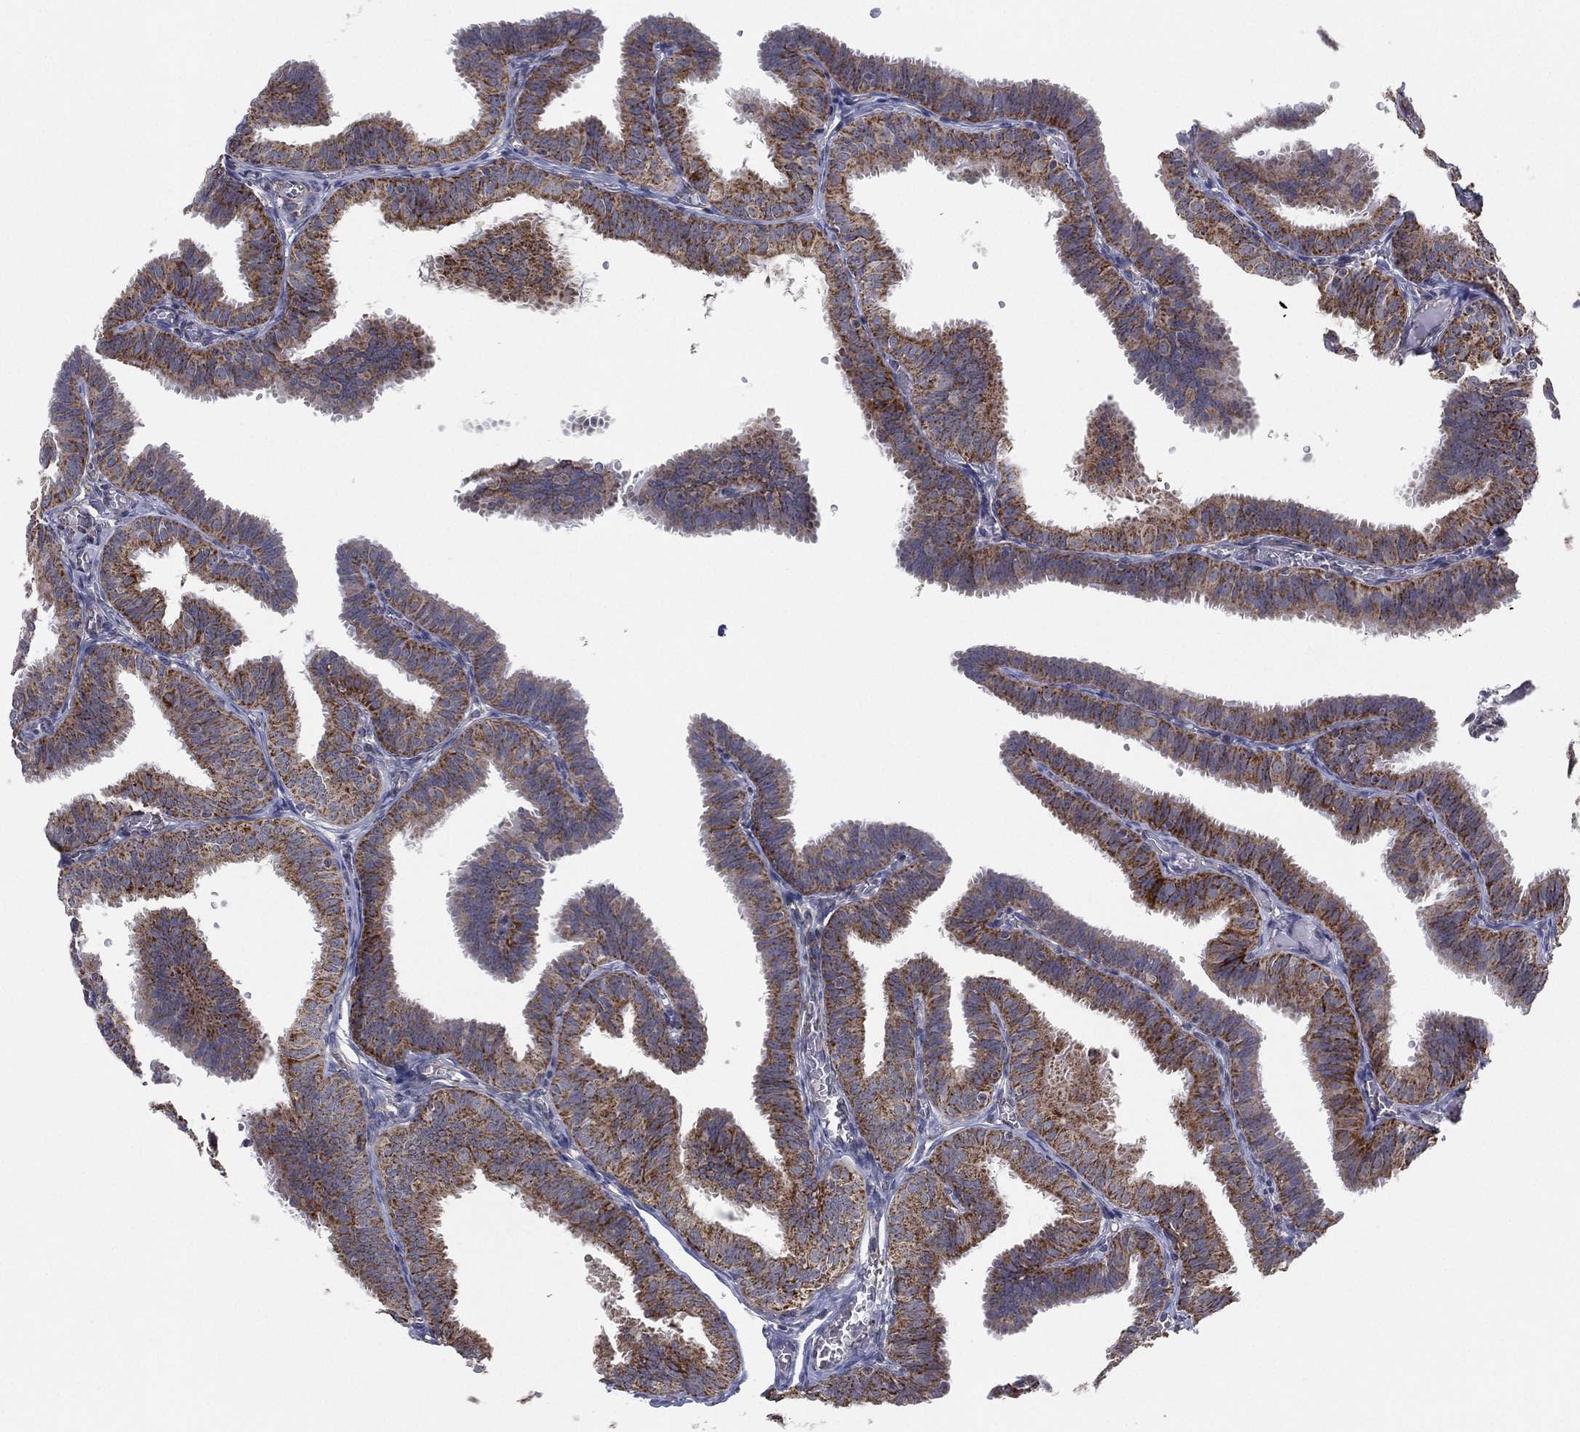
{"staining": {"intensity": "moderate", "quantity": "25%-75%", "location": "cytoplasmic/membranous"}, "tissue": "fallopian tube", "cell_type": "Glandular cells", "image_type": "normal", "snomed": [{"axis": "morphology", "description": "Normal tissue, NOS"}, {"axis": "topography", "description": "Fallopian tube"}], "caption": "Normal fallopian tube shows moderate cytoplasmic/membranous staining in approximately 25%-75% of glandular cells (DAB = brown stain, brightfield microscopy at high magnification)..", "gene": "PSMG4", "patient": {"sex": "female", "age": 25}}